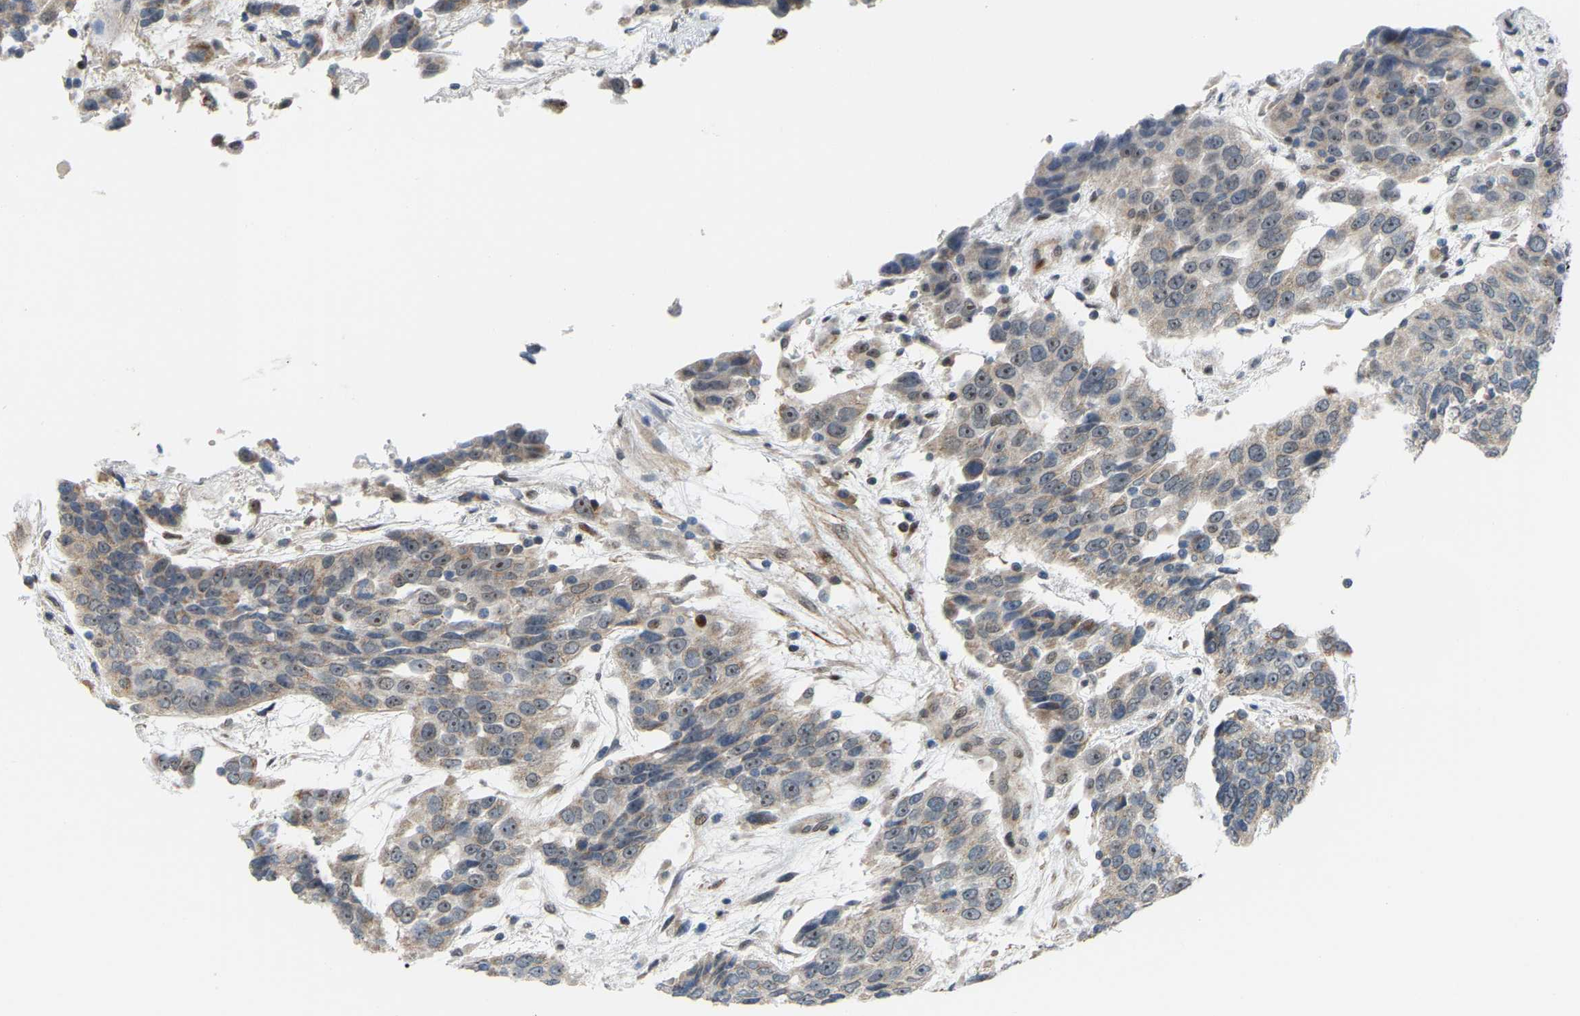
{"staining": {"intensity": "weak", "quantity": "25%-75%", "location": "cytoplasmic/membranous"}, "tissue": "urothelial cancer", "cell_type": "Tumor cells", "image_type": "cancer", "snomed": [{"axis": "morphology", "description": "Urothelial carcinoma, High grade"}, {"axis": "topography", "description": "Urinary bladder"}], "caption": "High-grade urothelial carcinoma stained with IHC demonstrates weak cytoplasmic/membranous positivity in approximately 25%-75% of tumor cells.", "gene": "CROT", "patient": {"sex": "female", "age": 80}}